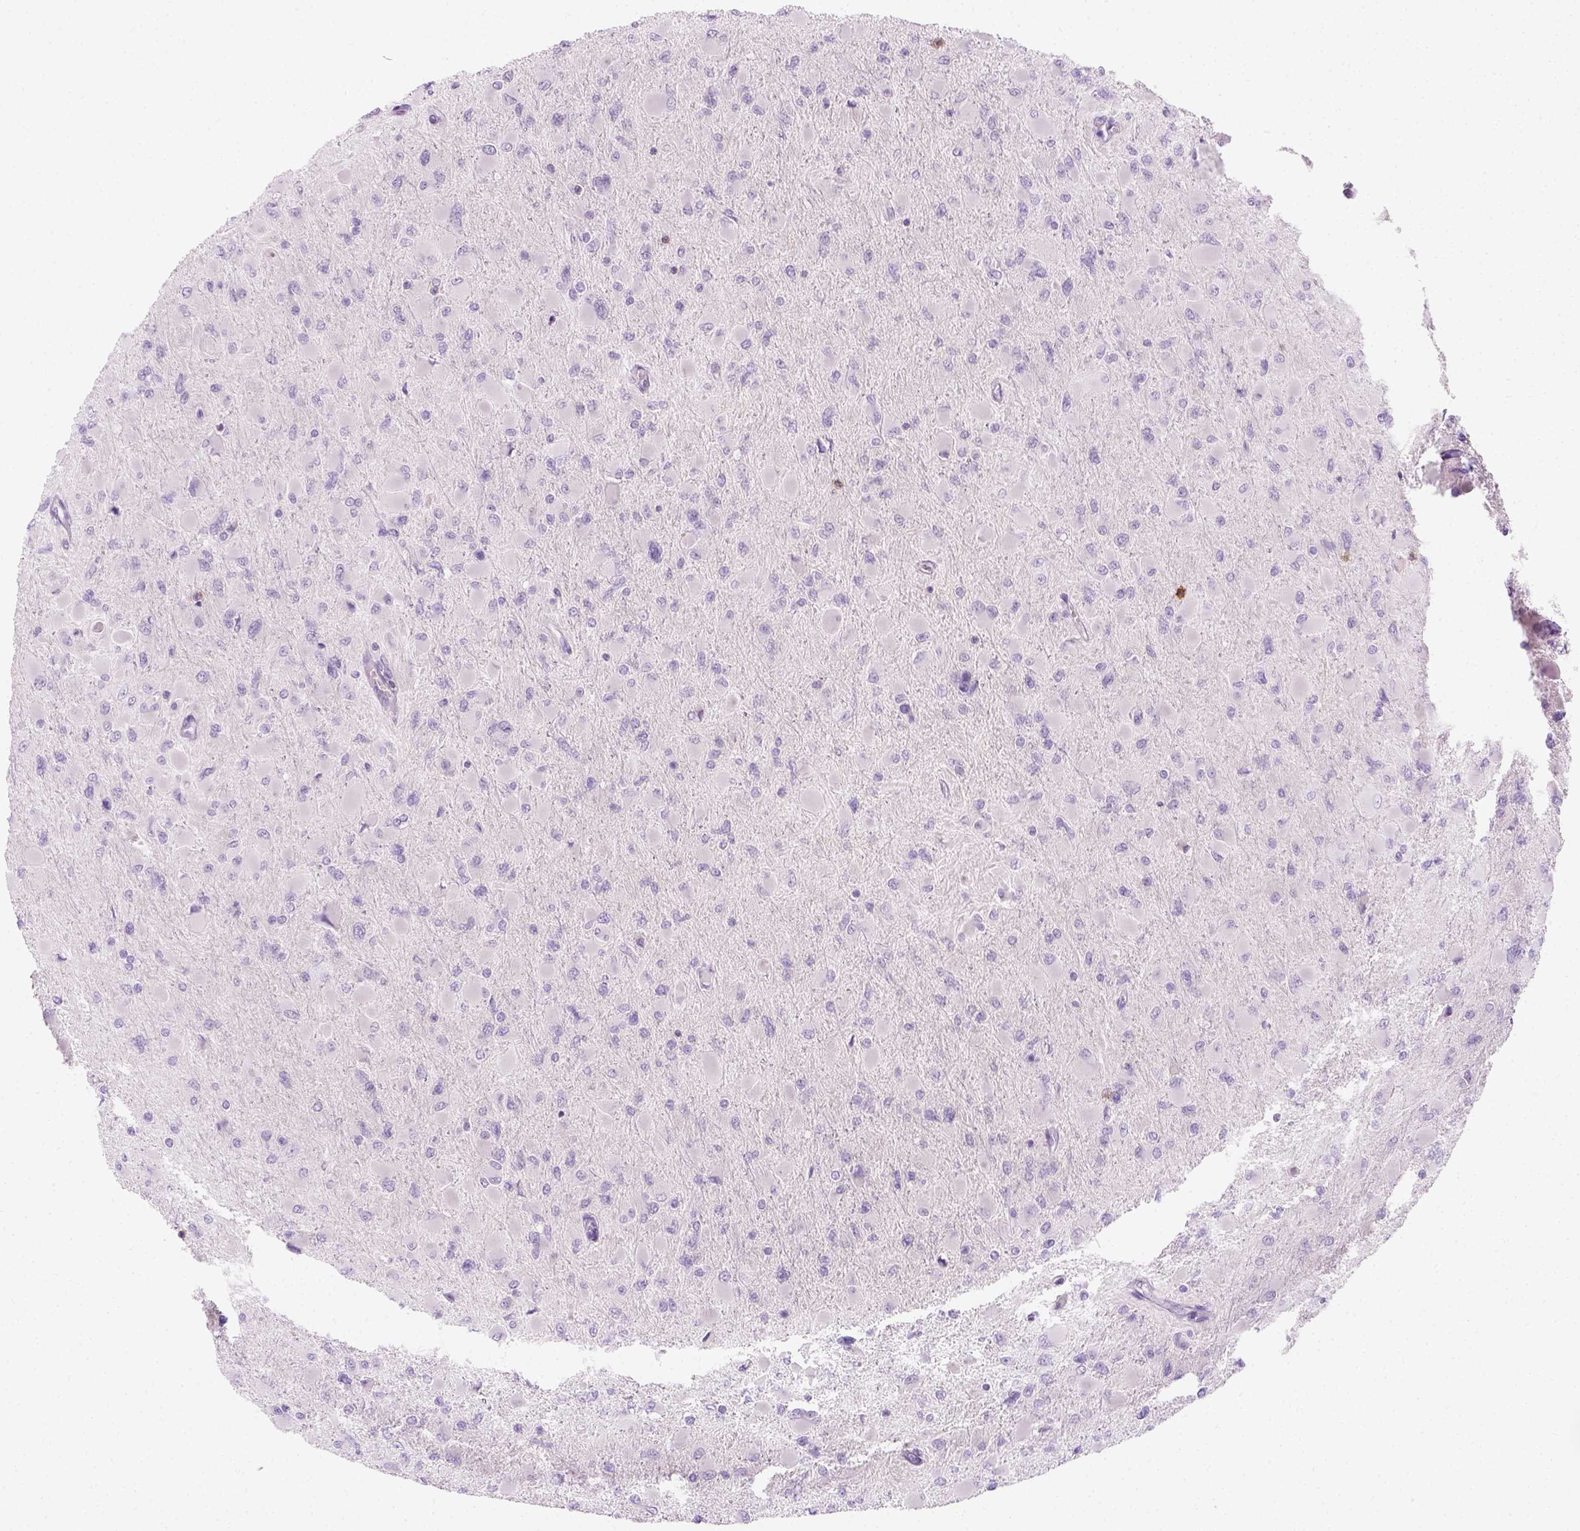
{"staining": {"intensity": "negative", "quantity": "none", "location": "none"}, "tissue": "glioma", "cell_type": "Tumor cells", "image_type": "cancer", "snomed": [{"axis": "morphology", "description": "Glioma, malignant, High grade"}, {"axis": "topography", "description": "Cerebral cortex"}], "caption": "DAB immunohistochemical staining of human glioma reveals no significant expression in tumor cells.", "gene": "AQP3", "patient": {"sex": "female", "age": 36}}